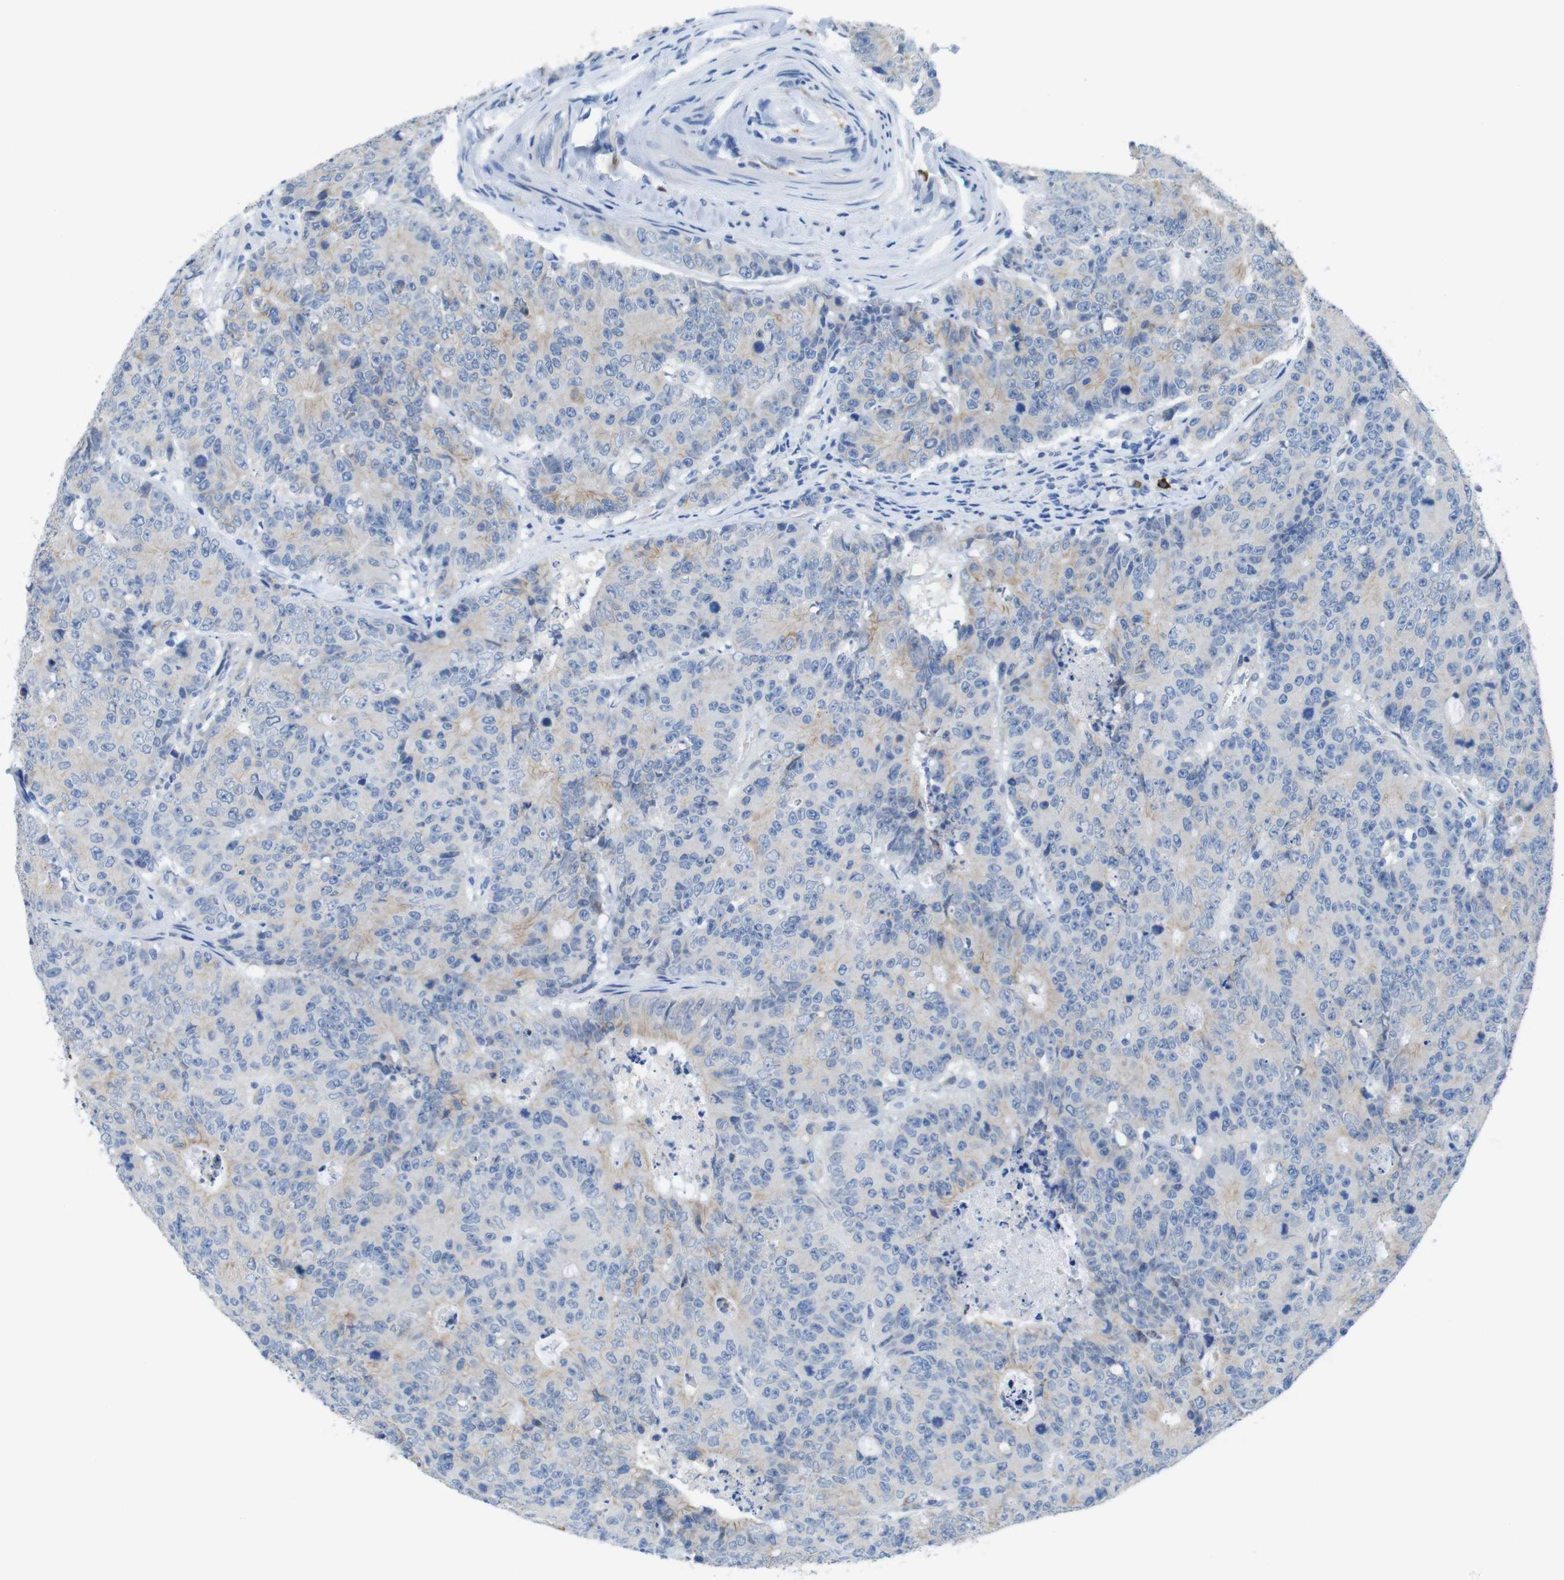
{"staining": {"intensity": "weak", "quantity": "25%-75%", "location": "cytoplasmic/membranous"}, "tissue": "colorectal cancer", "cell_type": "Tumor cells", "image_type": "cancer", "snomed": [{"axis": "morphology", "description": "Adenocarcinoma, NOS"}, {"axis": "topography", "description": "Colon"}], "caption": "Protein expression analysis of human adenocarcinoma (colorectal) reveals weak cytoplasmic/membranous positivity in approximately 25%-75% of tumor cells. (brown staining indicates protein expression, while blue staining denotes nuclei).", "gene": "CLMN", "patient": {"sex": "female", "age": 86}}